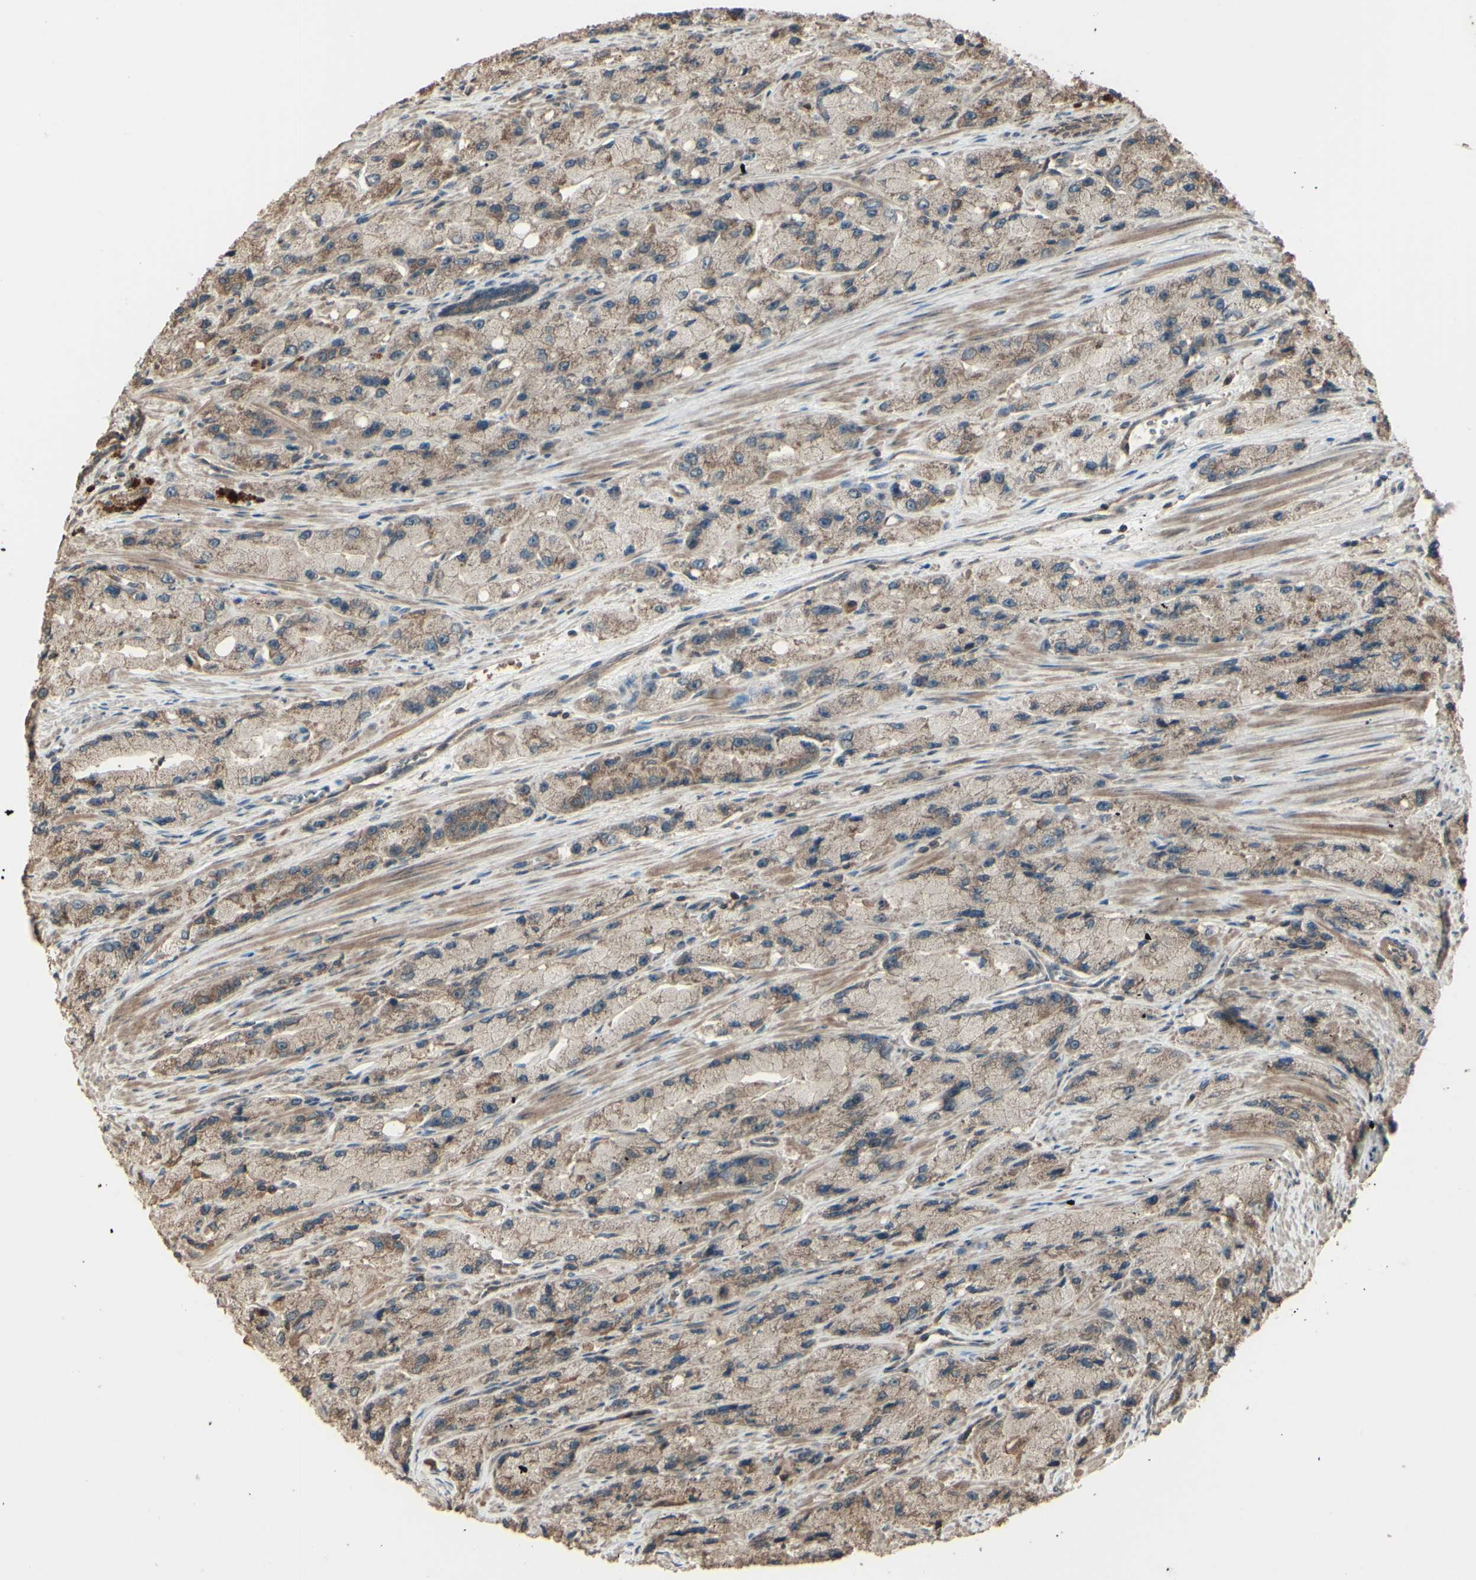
{"staining": {"intensity": "weak", "quantity": ">75%", "location": "cytoplasmic/membranous"}, "tissue": "prostate cancer", "cell_type": "Tumor cells", "image_type": "cancer", "snomed": [{"axis": "morphology", "description": "Adenocarcinoma, High grade"}, {"axis": "topography", "description": "Prostate"}], "caption": "A brown stain labels weak cytoplasmic/membranous expression of a protein in human adenocarcinoma (high-grade) (prostate) tumor cells. The staining is performed using DAB (3,3'-diaminobenzidine) brown chromogen to label protein expression. The nuclei are counter-stained blue using hematoxylin.", "gene": "GNAS", "patient": {"sex": "male", "age": 58}}